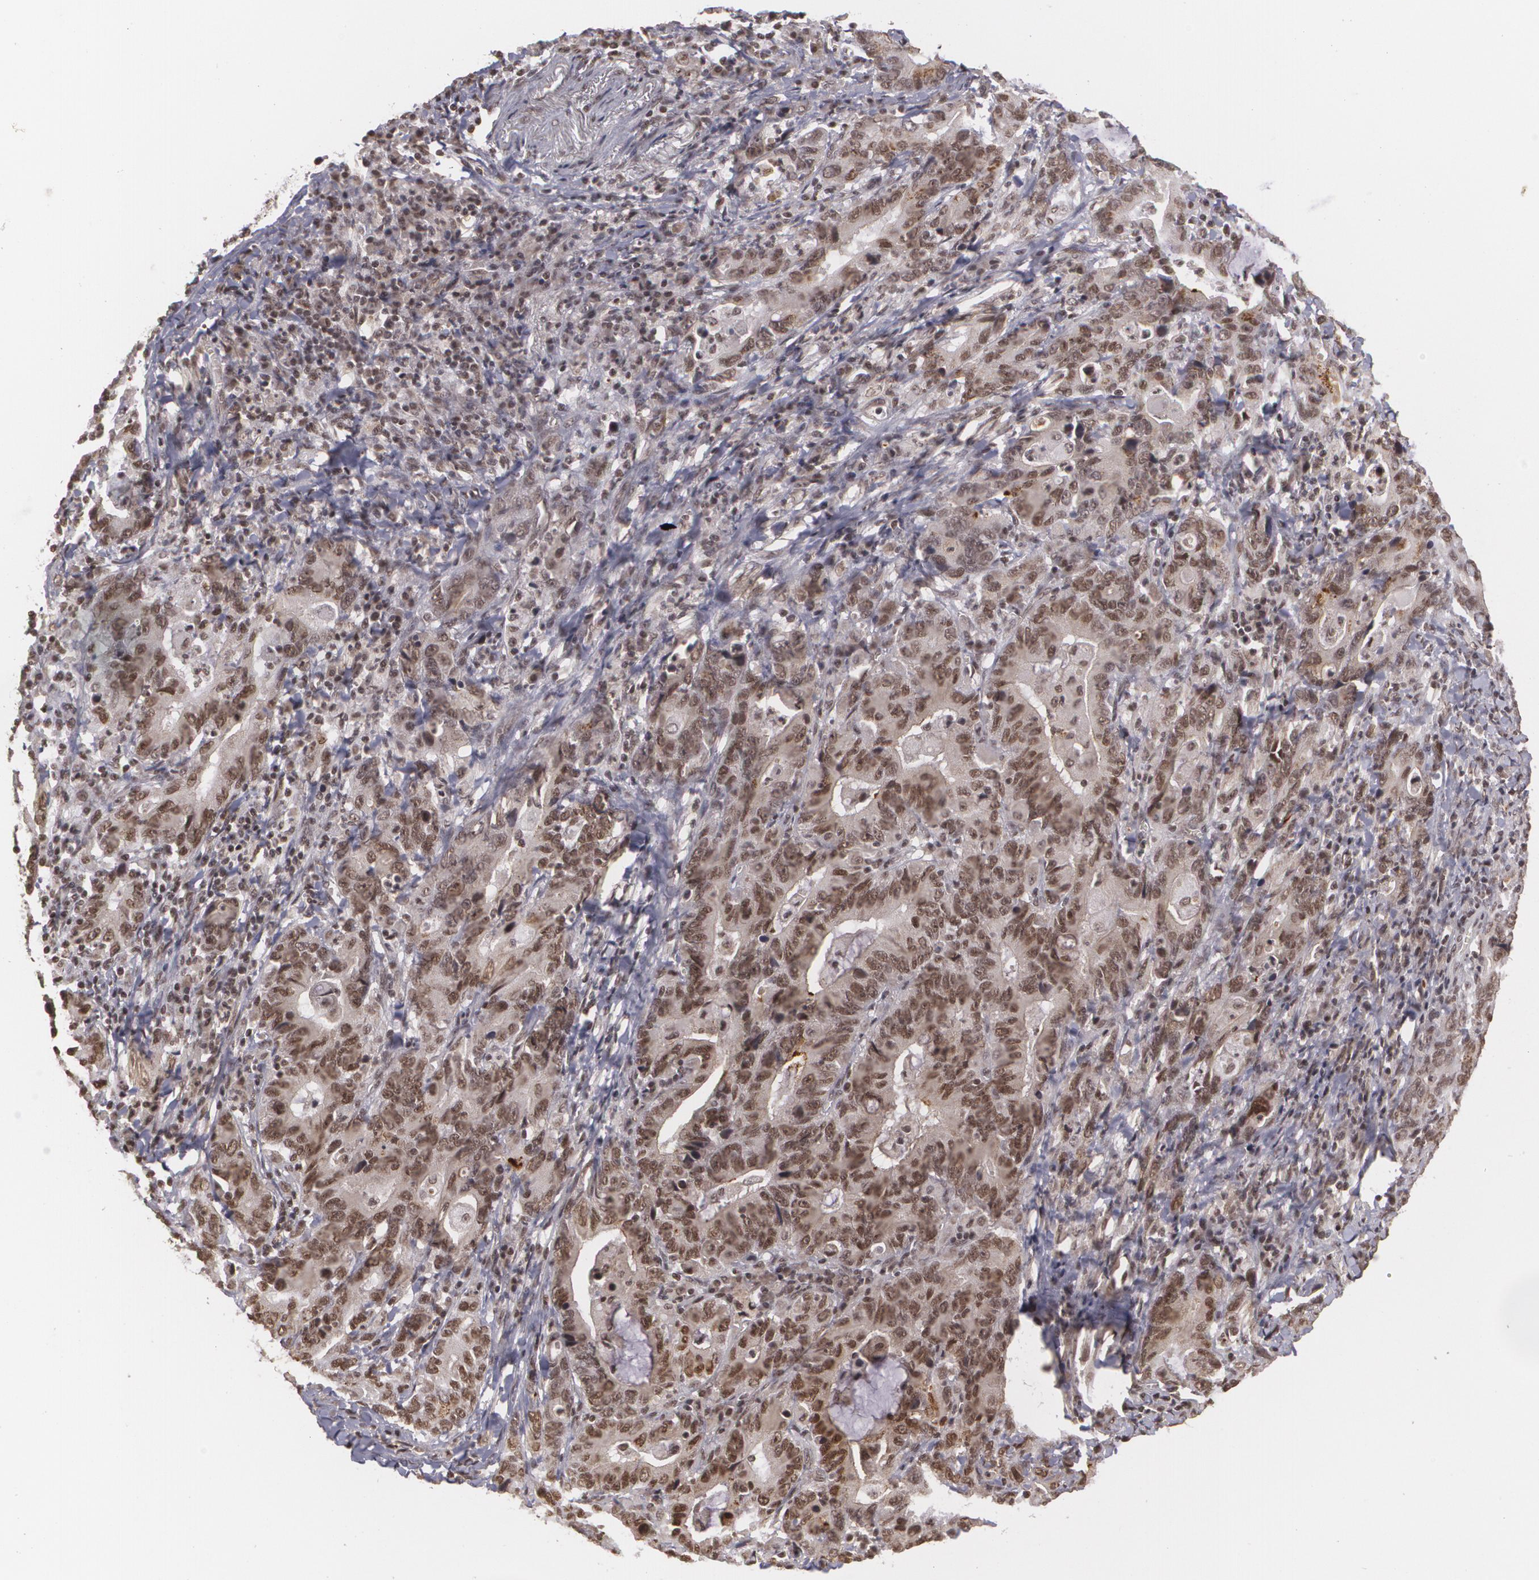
{"staining": {"intensity": "moderate", "quantity": ">75%", "location": "nuclear"}, "tissue": "stomach cancer", "cell_type": "Tumor cells", "image_type": "cancer", "snomed": [{"axis": "morphology", "description": "Adenocarcinoma, NOS"}, {"axis": "topography", "description": "Stomach, upper"}], "caption": "Protein staining of adenocarcinoma (stomach) tissue shows moderate nuclear expression in approximately >75% of tumor cells.", "gene": "RXRB", "patient": {"sex": "male", "age": 63}}